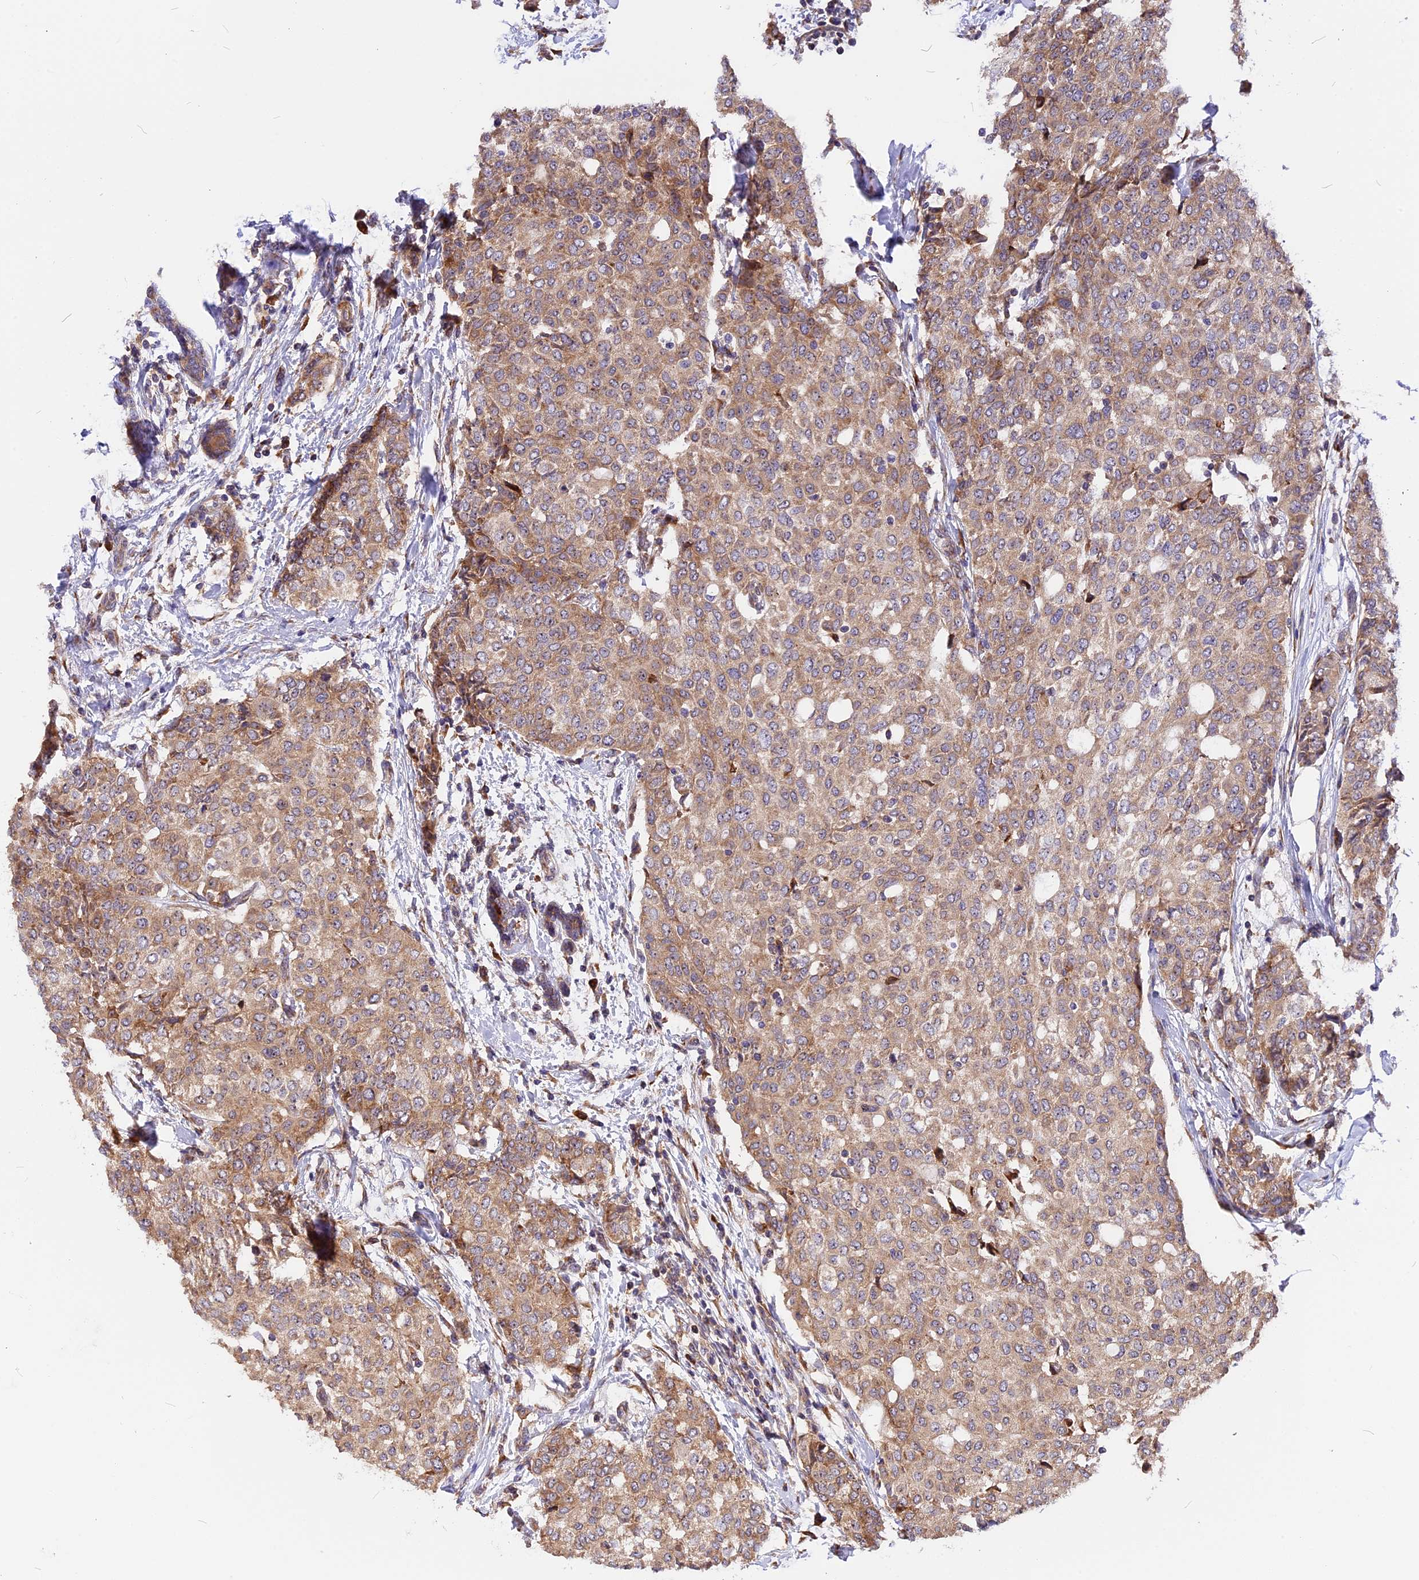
{"staining": {"intensity": "weak", "quantity": ">75%", "location": "cytoplasmic/membranous"}, "tissue": "breast cancer", "cell_type": "Tumor cells", "image_type": "cancer", "snomed": [{"axis": "morphology", "description": "Lobular carcinoma"}, {"axis": "topography", "description": "Breast"}], "caption": "The photomicrograph shows immunohistochemical staining of breast lobular carcinoma. There is weak cytoplasmic/membranous expression is appreciated in approximately >75% of tumor cells.", "gene": "GNPTAB", "patient": {"sex": "female", "age": 51}}